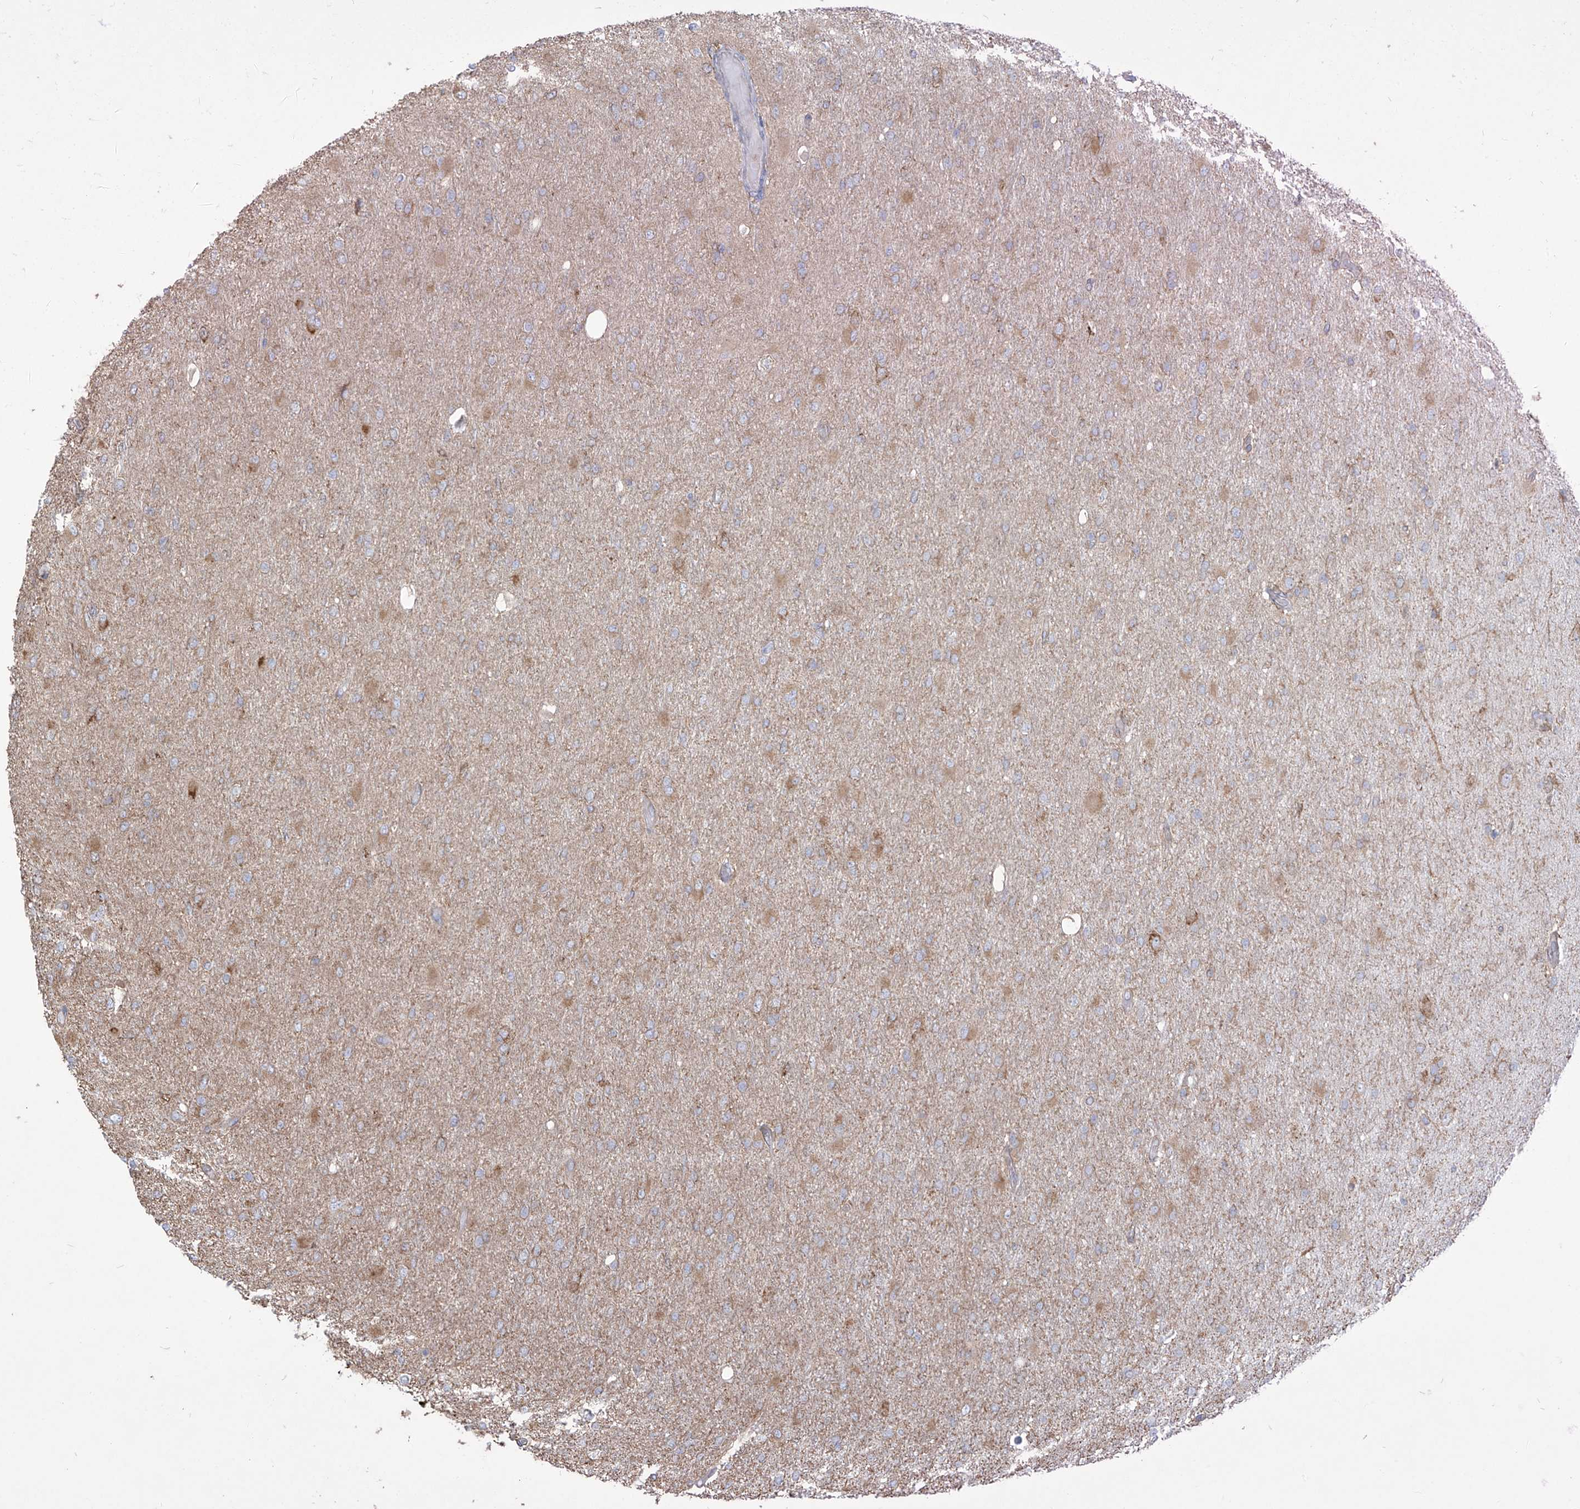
{"staining": {"intensity": "moderate", "quantity": "<25%", "location": "cytoplasmic/membranous"}, "tissue": "glioma", "cell_type": "Tumor cells", "image_type": "cancer", "snomed": [{"axis": "morphology", "description": "Glioma, malignant, High grade"}, {"axis": "topography", "description": "Cerebral cortex"}], "caption": "IHC of malignant glioma (high-grade) reveals low levels of moderate cytoplasmic/membranous positivity in approximately <25% of tumor cells.", "gene": "PDIA6", "patient": {"sex": "female", "age": 36}}